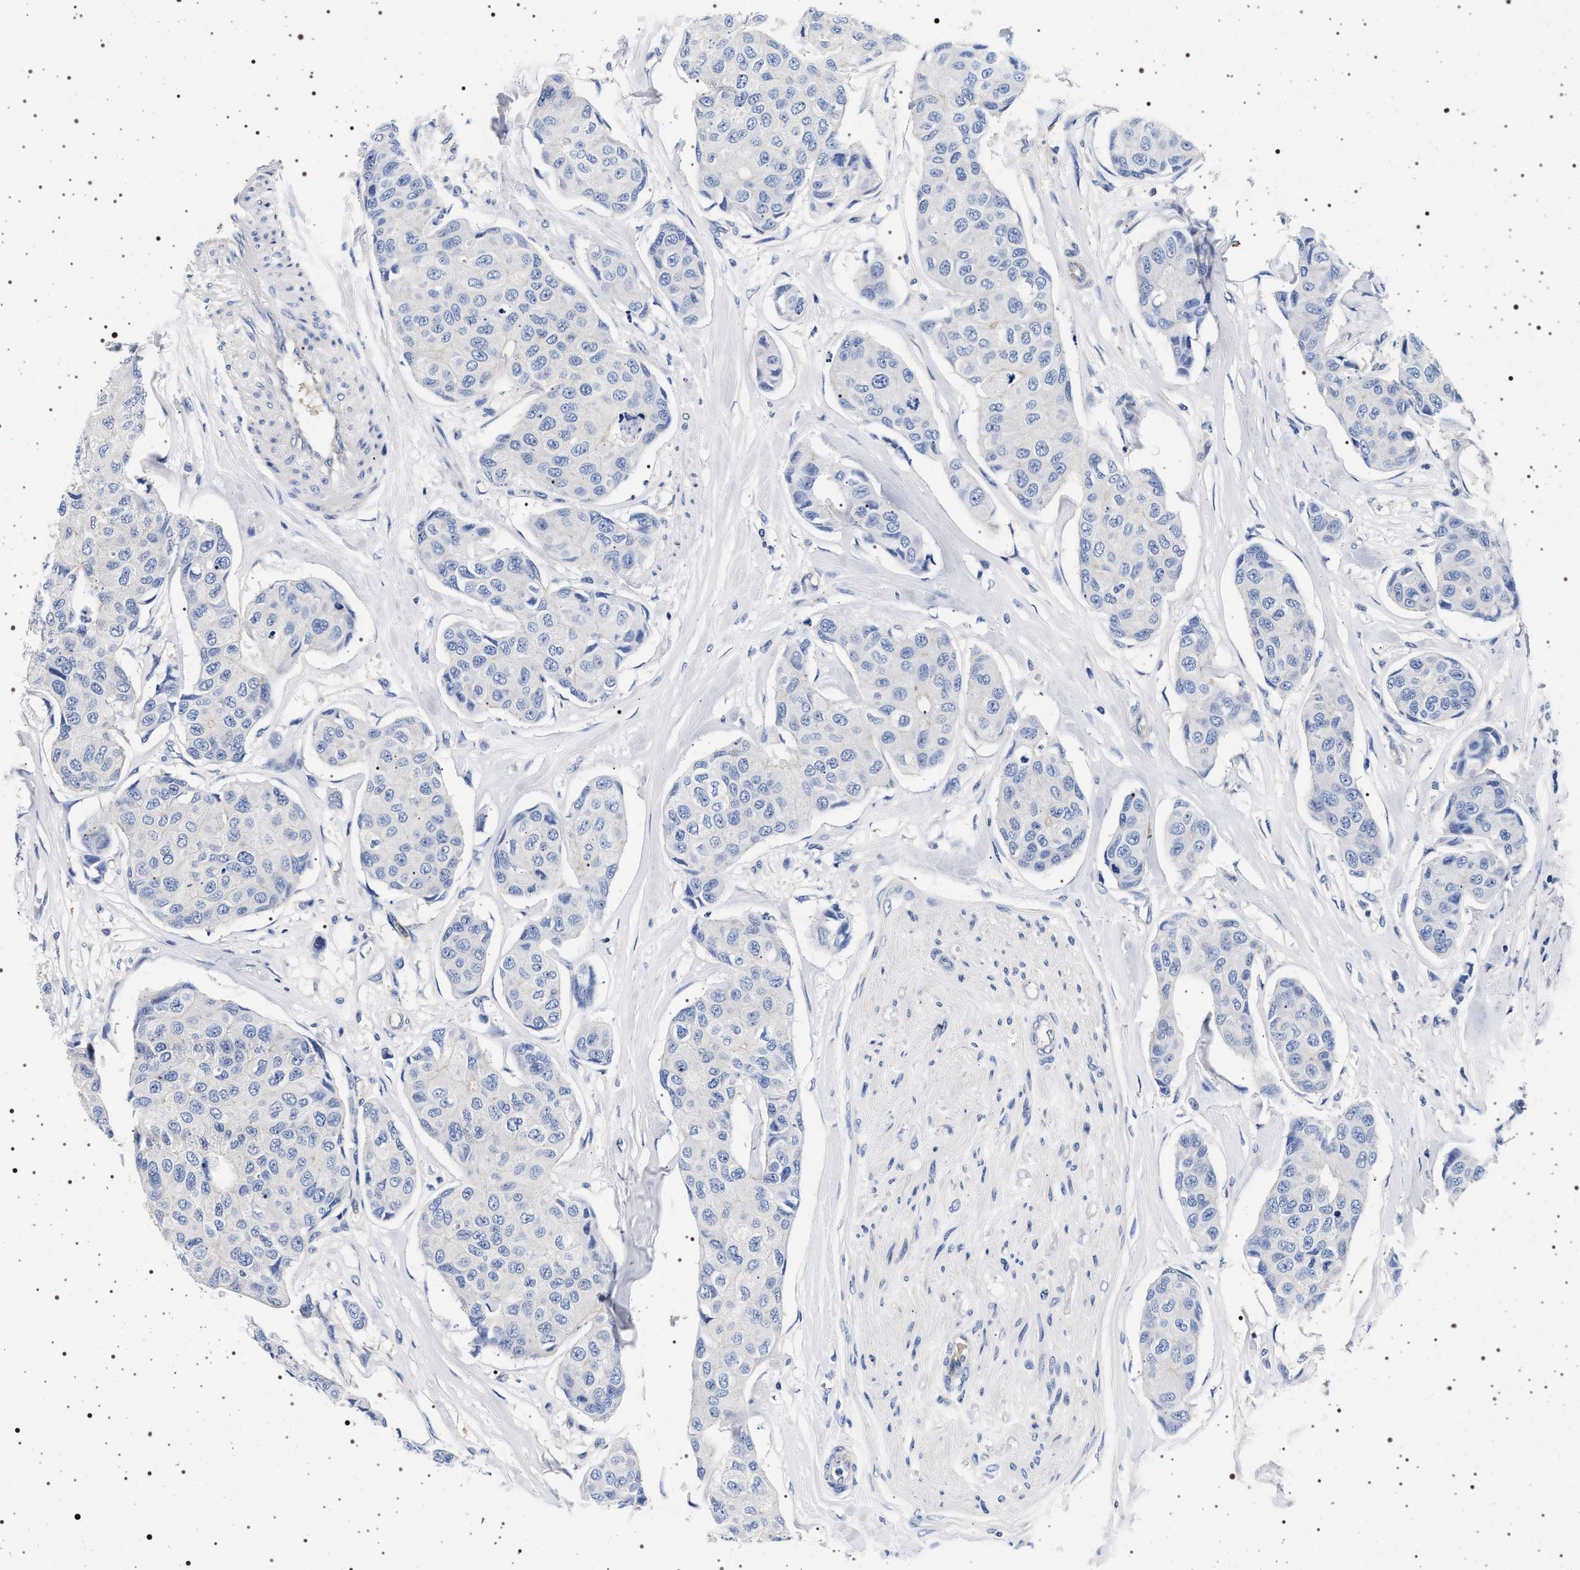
{"staining": {"intensity": "negative", "quantity": "none", "location": "none"}, "tissue": "breast cancer", "cell_type": "Tumor cells", "image_type": "cancer", "snomed": [{"axis": "morphology", "description": "Duct carcinoma"}, {"axis": "topography", "description": "Breast"}], "caption": "The image reveals no significant positivity in tumor cells of breast cancer (intraductal carcinoma). Brightfield microscopy of immunohistochemistry stained with DAB (3,3'-diaminobenzidine) (brown) and hematoxylin (blue), captured at high magnification.", "gene": "HSD17B1", "patient": {"sex": "female", "age": 80}}